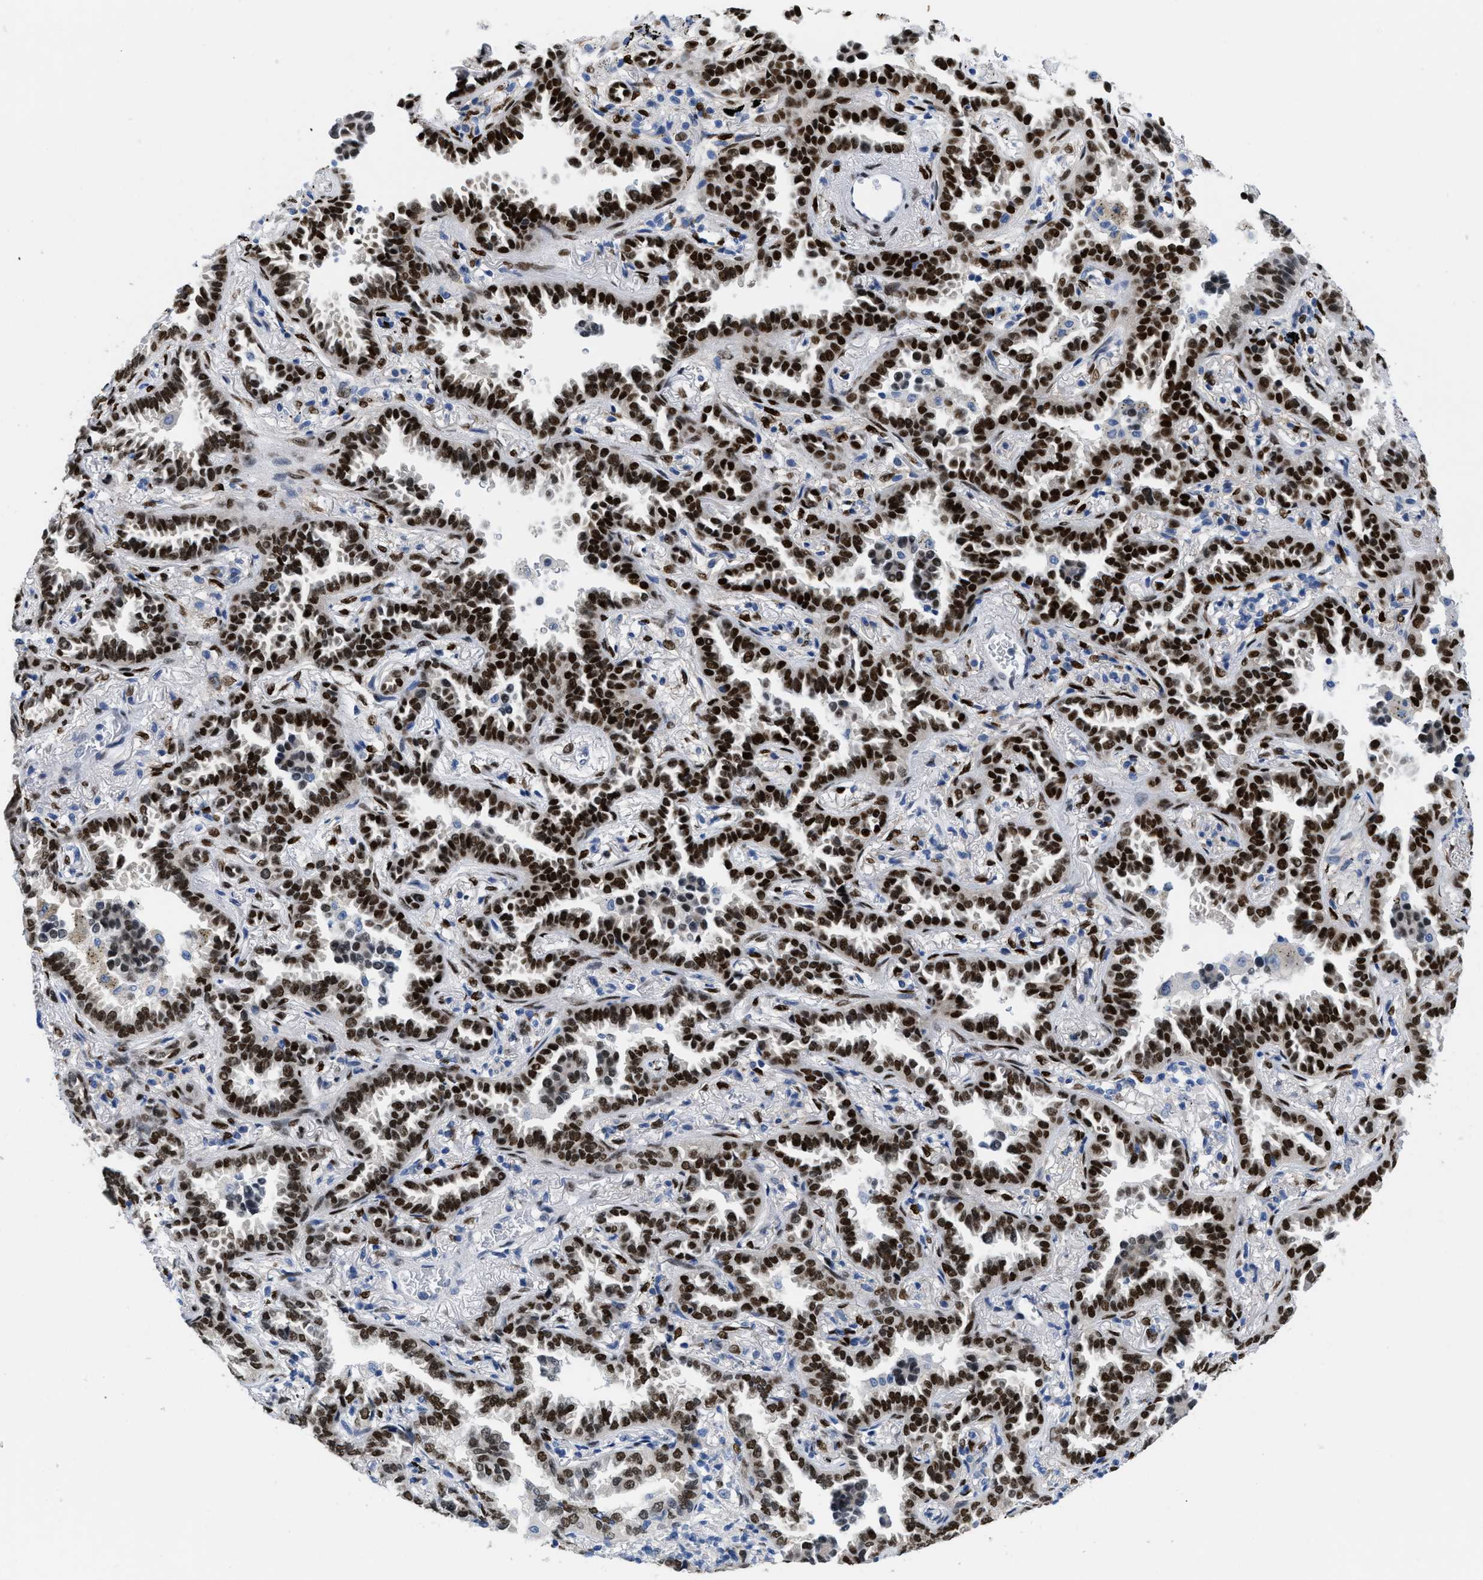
{"staining": {"intensity": "strong", "quantity": ">75%", "location": "nuclear"}, "tissue": "lung cancer", "cell_type": "Tumor cells", "image_type": "cancer", "snomed": [{"axis": "morphology", "description": "Normal tissue, NOS"}, {"axis": "morphology", "description": "Adenocarcinoma, NOS"}, {"axis": "topography", "description": "Lung"}], "caption": "Human adenocarcinoma (lung) stained with a protein marker displays strong staining in tumor cells.", "gene": "NFIX", "patient": {"sex": "male", "age": 59}}